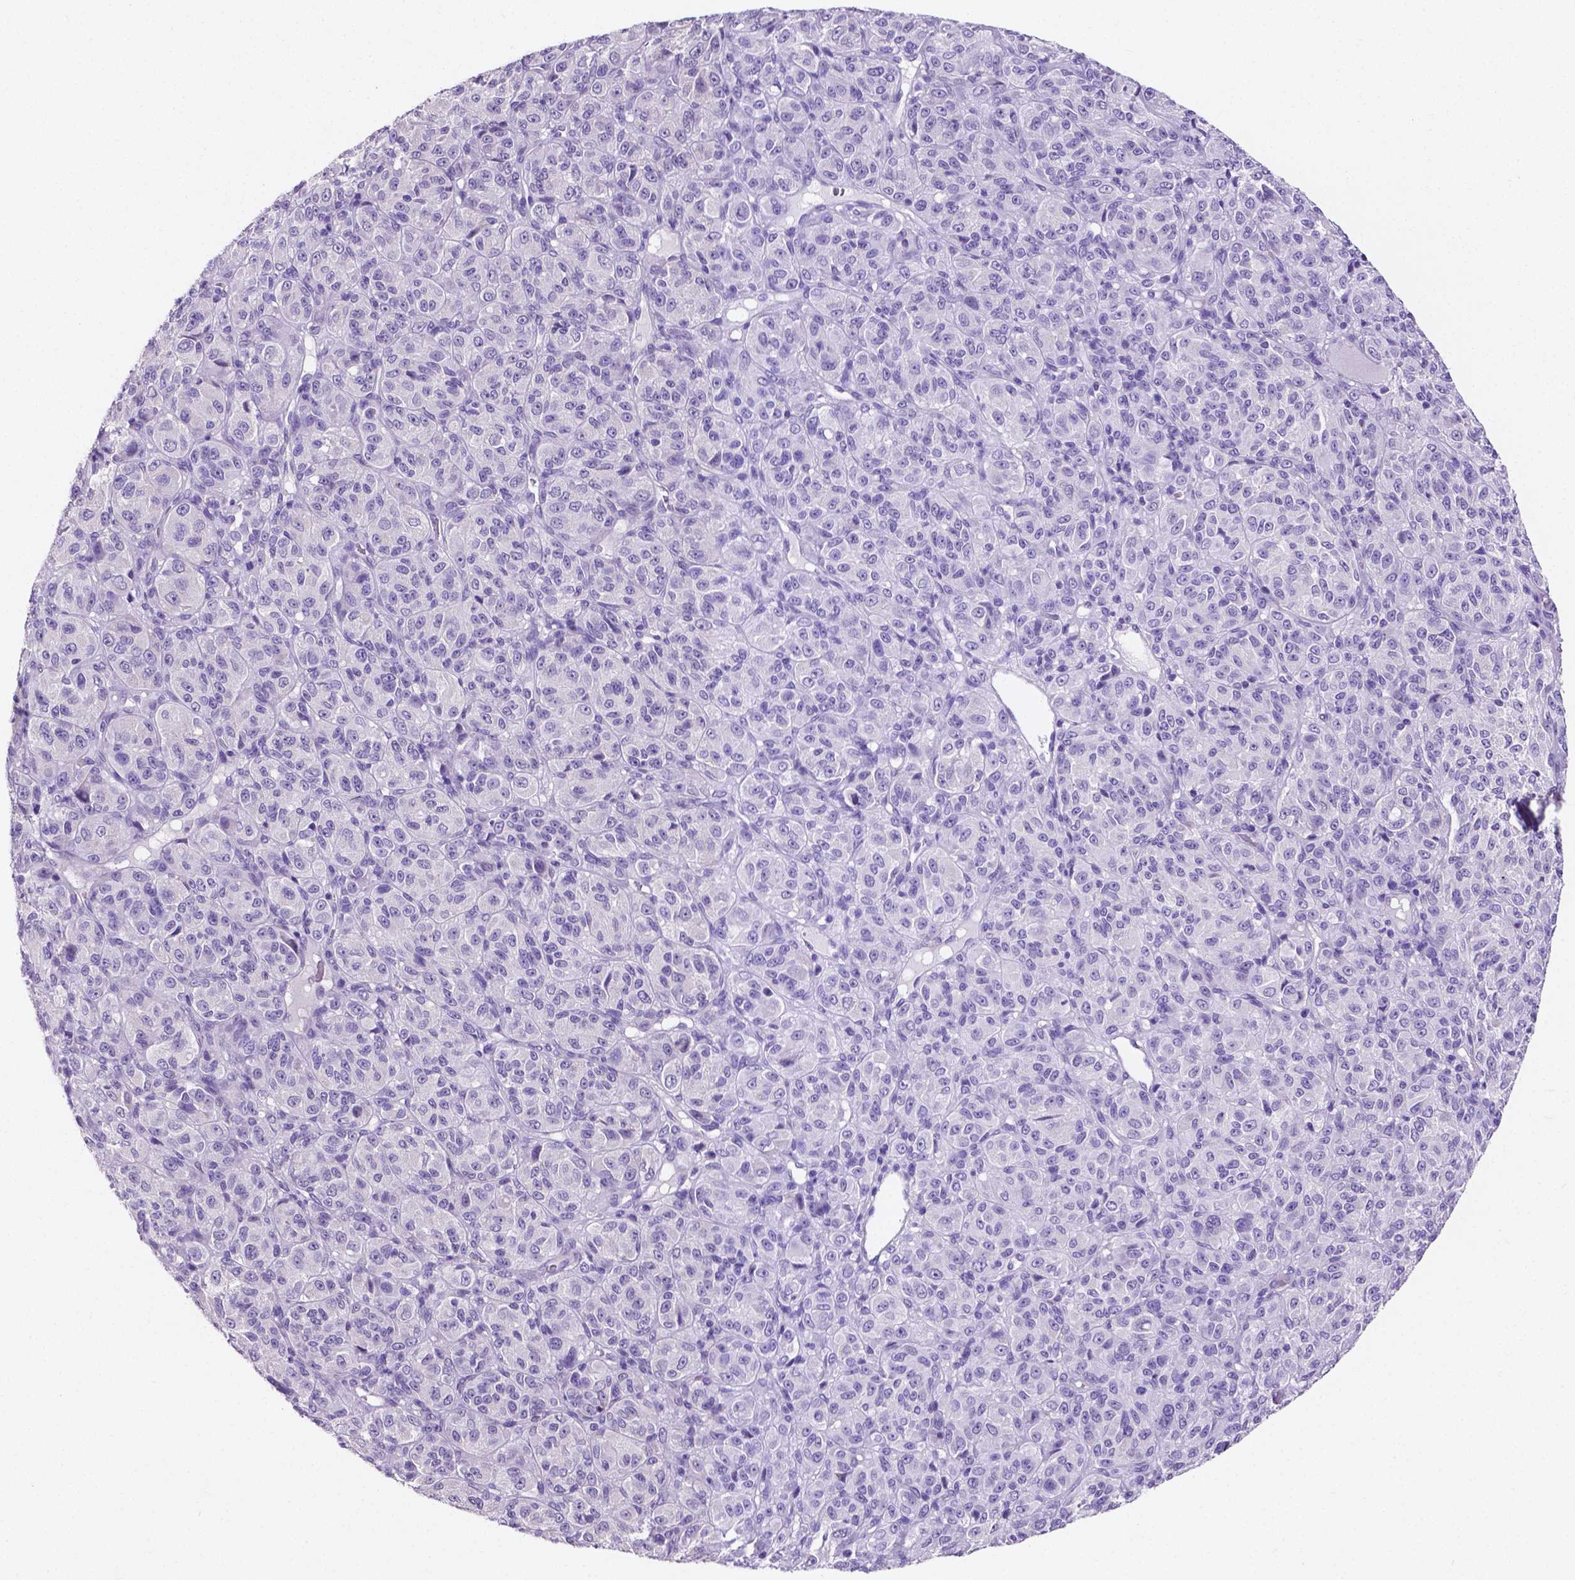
{"staining": {"intensity": "negative", "quantity": "none", "location": "none"}, "tissue": "melanoma", "cell_type": "Tumor cells", "image_type": "cancer", "snomed": [{"axis": "morphology", "description": "Malignant melanoma, Metastatic site"}, {"axis": "topography", "description": "Brain"}], "caption": "An immunohistochemistry (IHC) histopathology image of malignant melanoma (metastatic site) is shown. There is no staining in tumor cells of malignant melanoma (metastatic site). (Stains: DAB IHC with hematoxylin counter stain, Microscopy: brightfield microscopy at high magnification).", "gene": "SLC22A2", "patient": {"sex": "female", "age": 56}}